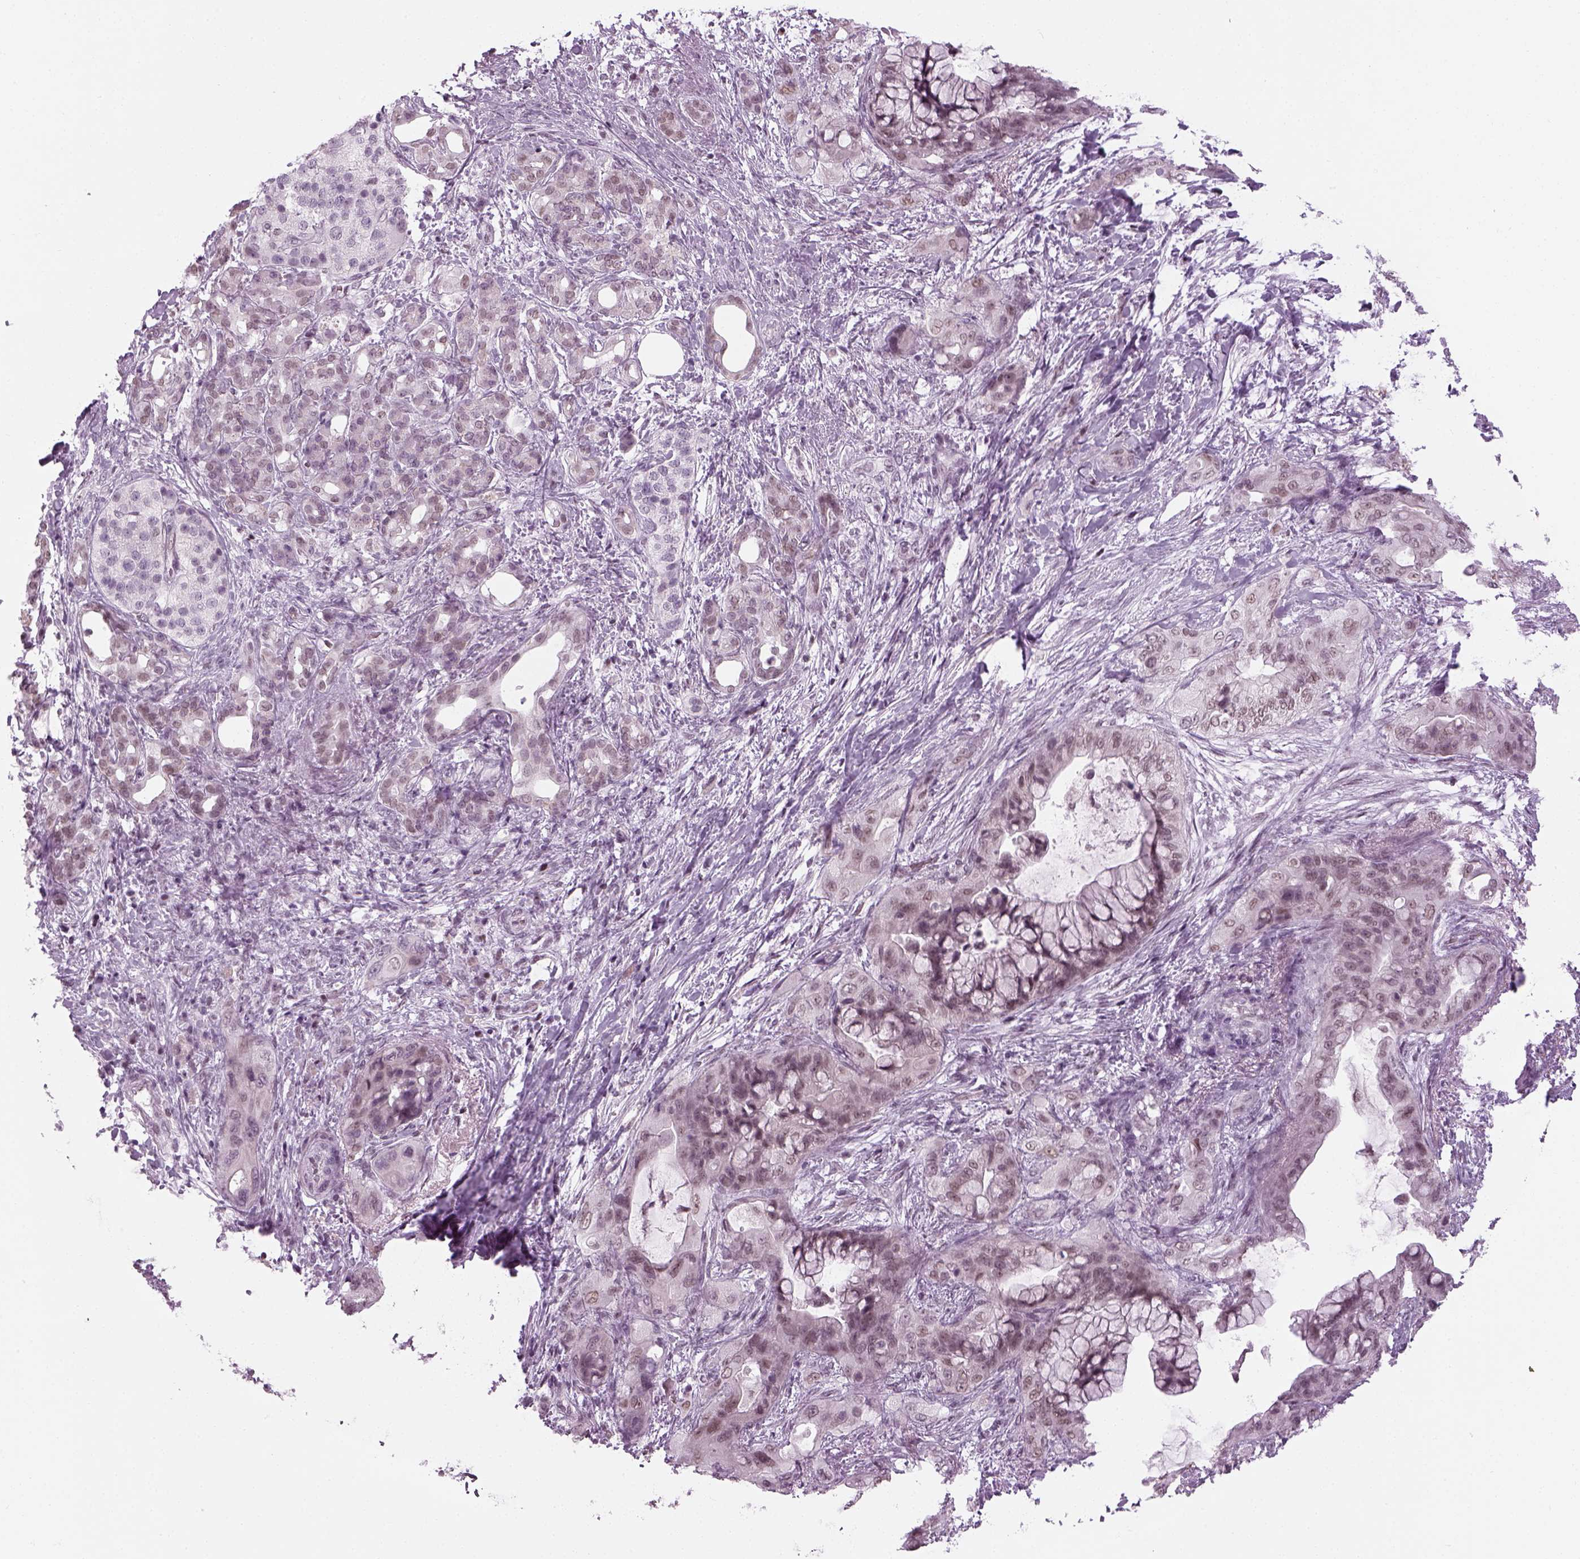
{"staining": {"intensity": "weak", "quantity": "<25%", "location": "nuclear"}, "tissue": "pancreatic cancer", "cell_type": "Tumor cells", "image_type": "cancer", "snomed": [{"axis": "morphology", "description": "Adenocarcinoma, NOS"}, {"axis": "topography", "description": "Pancreas"}], "caption": "IHC image of neoplastic tissue: pancreatic cancer (adenocarcinoma) stained with DAB (3,3'-diaminobenzidine) demonstrates no significant protein positivity in tumor cells.", "gene": "KCNG2", "patient": {"sex": "male", "age": 71}}